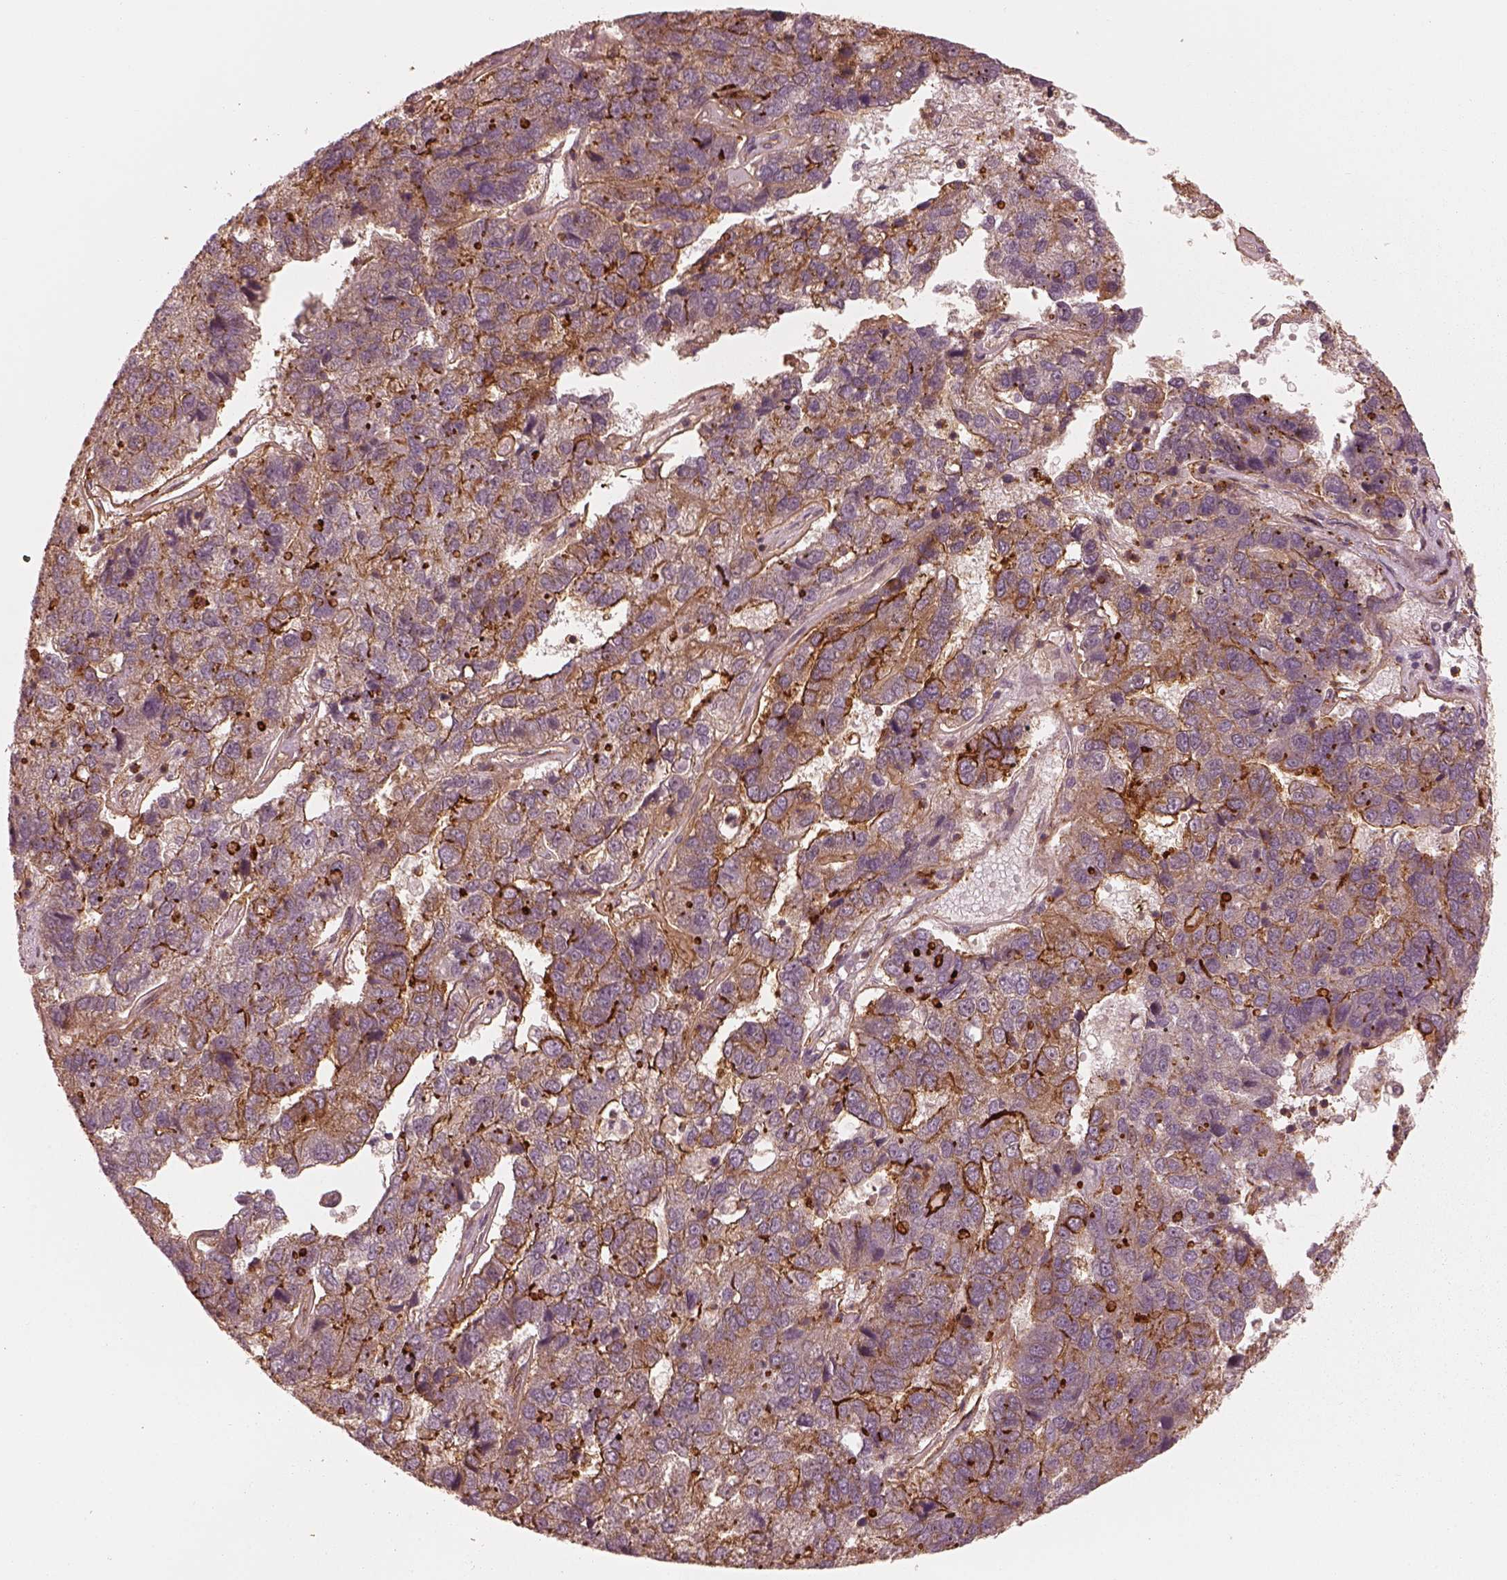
{"staining": {"intensity": "strong", "quantity": "25%-75%", "location": "cytoplasmic/membranous"}, "tissue": "pancreatic cancer", "cell_type": "Tumor cells", "image_type": "cancer", "snomed": [{"axis": "morphology", "description": "Adenocarcinoma, NOS"}, {"axis": "topography", "description": "Pancreas"}], "caption": "An immunohistochemistry (IHC) histopathology image of neoplastic tissue is shown. Protein staining in brown labels strong cytoplasmic/membranous positivity in pancreatic cancer within tumor cells.", "gene": "FAM107B", "patient": {"sex": "female", "age": 61}}